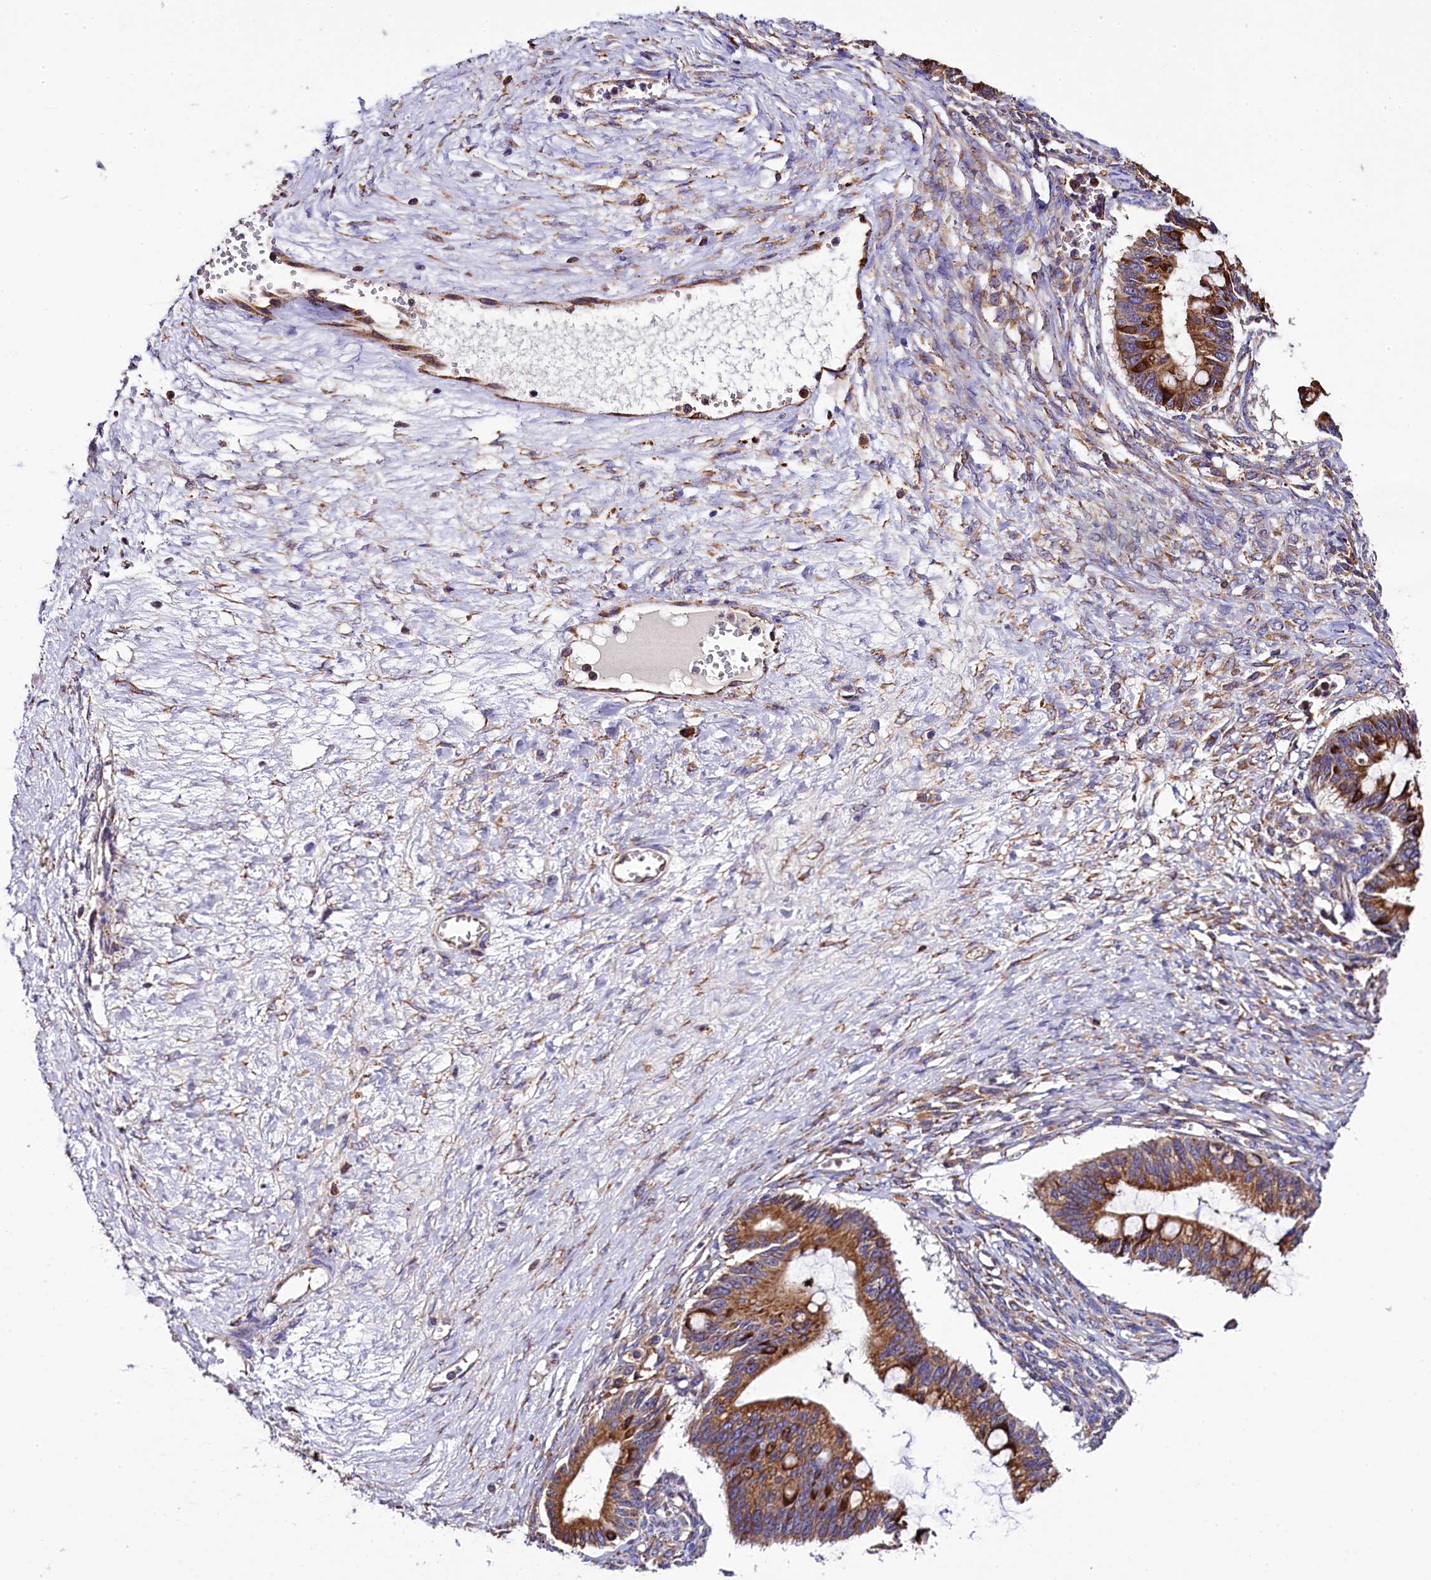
{"staining": {"intensity": "moderate", "quantity": ">75%", "location": "cytoplasmic/membranous"}, "tissue": "ovarian cancer", "cell_type": "Tumor cells", "image_type": "cancer", "snomed": [{"axis": "morphology", "description": "Cystadenocarcinoma, mucinous, NOS"}, {"axis": "topography", "description": "Ovary"}], "caption": "About >75% of tumor cells in human mucinous cystadenocarcinoma (ovarian) show moderate cytoplasmic/membranous protein staining as visualized by brown immunohistochemical staining.", "gene": "CAPS2", "patient": {"sex": "female", "age": 73}}